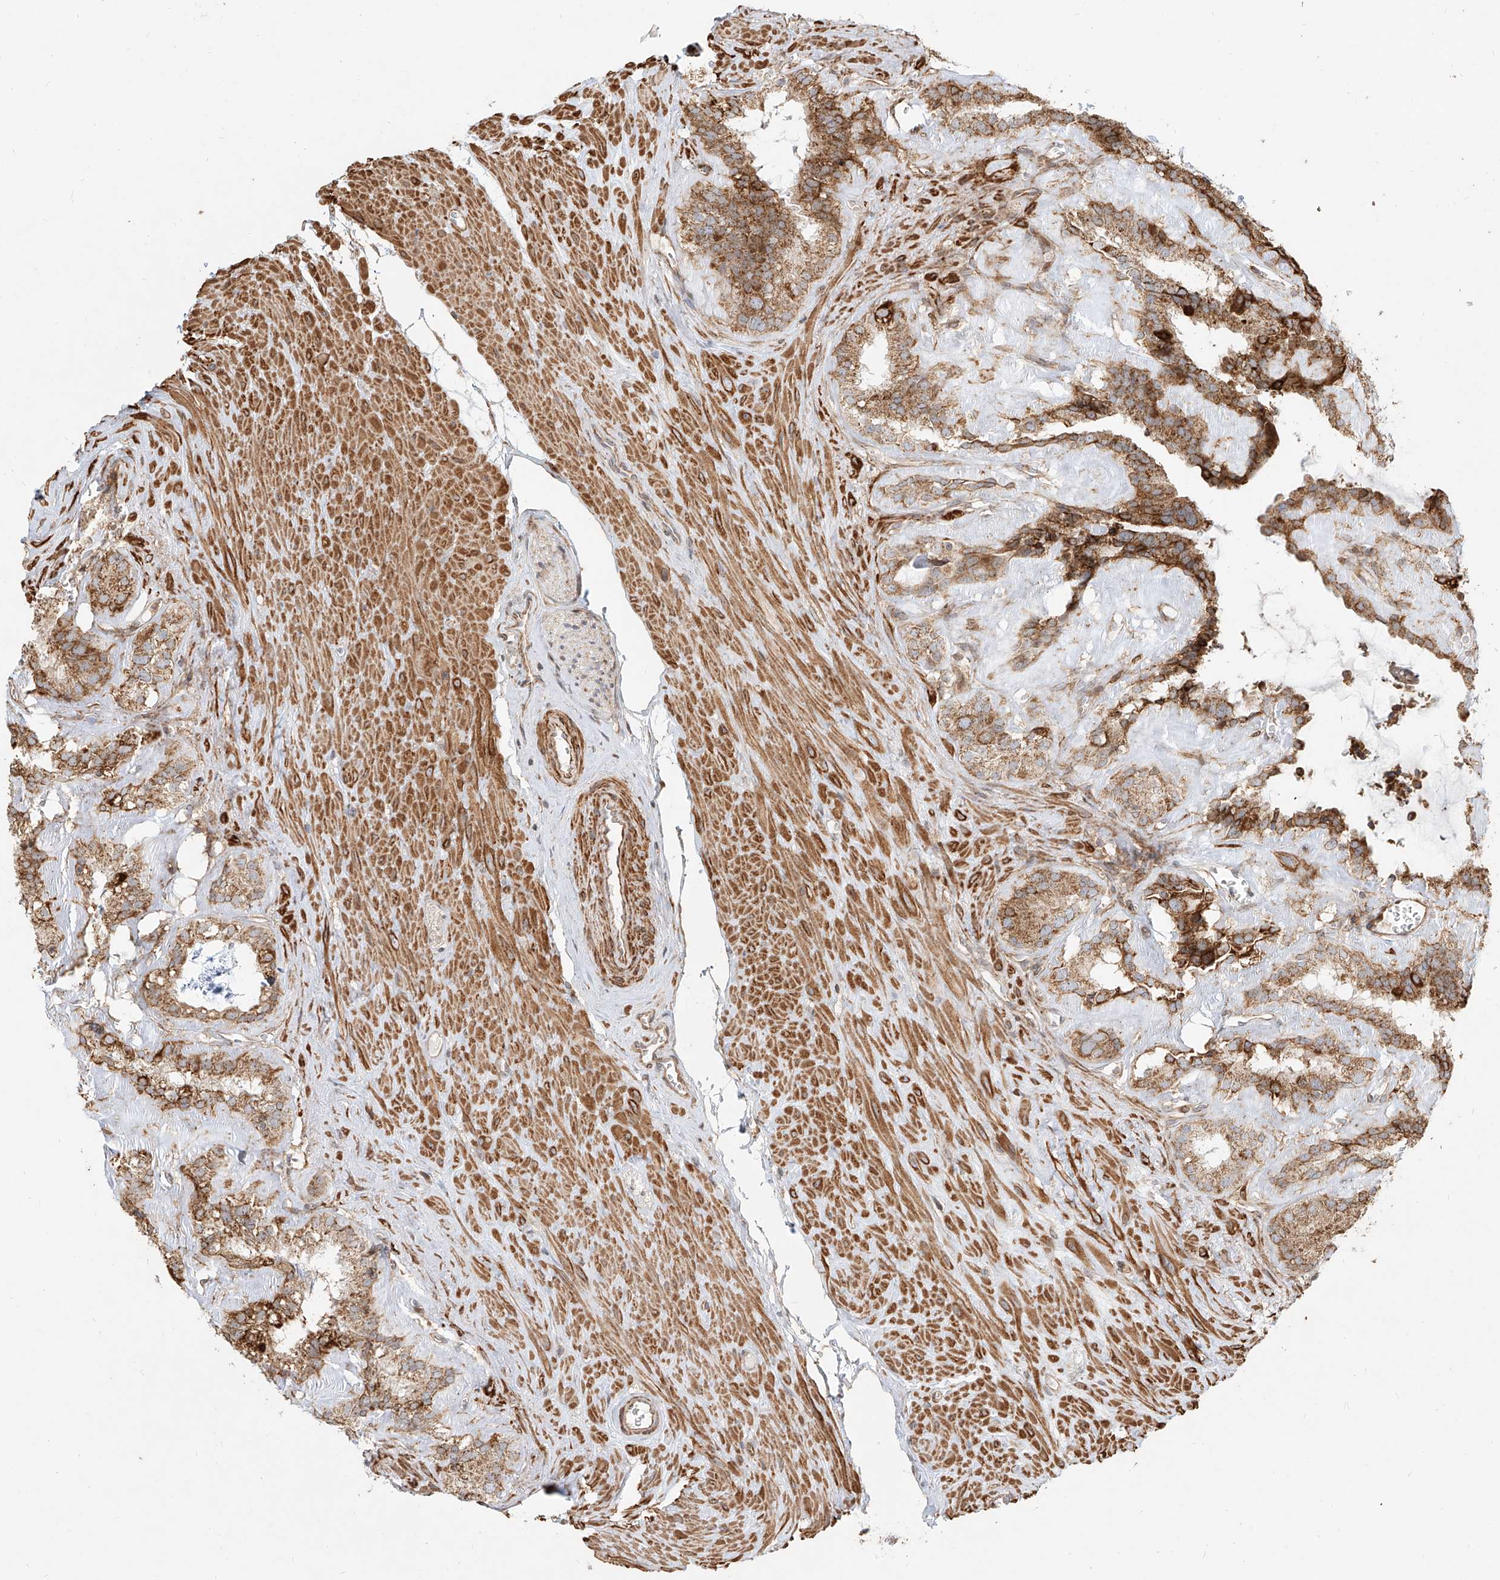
{"staining": {"intensity": "moderate", "quantity": ">75%", "location": "cytoplasmic/membranous"}, "tissue": "seminal vesicle", "cell_type": "Glandular cells", "image_type": "normal", "snomed": [{"axis": "morphology", "description": "Normal tissue, NOS"}, {"axis": "topography", "description": "Prostate"}, {"axis": "topography", "description": "Seminal veicle"}], "caption": "Protein expression by IHC exhibits moderate cytoplasmic/membranous staining in about >75% of glandular cells in benign seminal vesicle.", "gene": "MTX2", "patient": {"sex": "male", "age": 59}}